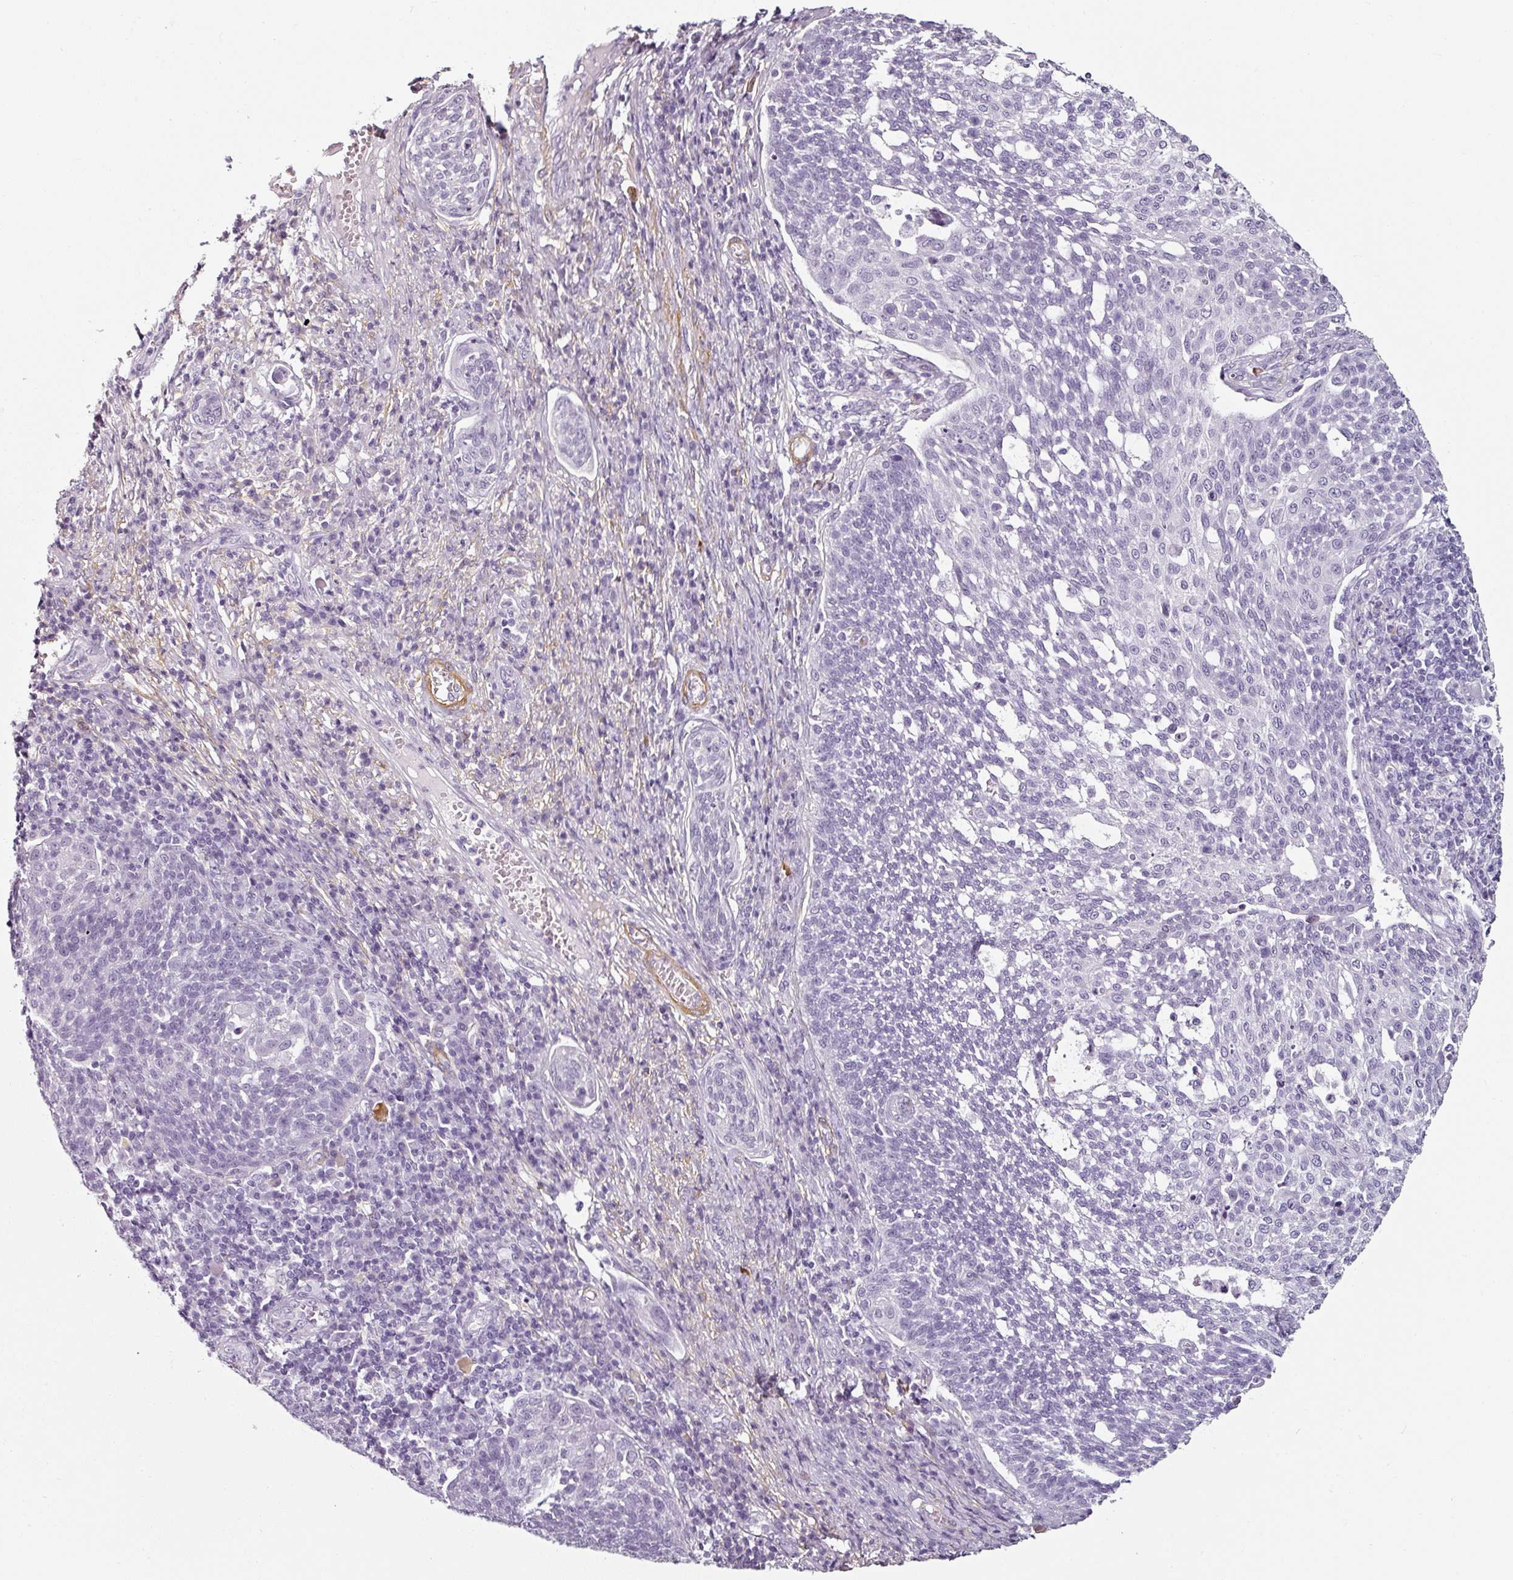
{"staining": {"intensity": "negative", "quantity": "none", "location": "none"}, "tissue": "cervical cancer", "cell_type": "Tumor cells", "image_type": "cancer", "snomed": [{"axis": "morphology", "description": "Squamous cell carcinoma, NOS"}, {"axis": "topography", "description": "Cervix"}], "caption": "Immunohistochemical staining of squamous cell carcinoma (cervical) displays no significant expression in tumor cells.", "gene": "CAP2", "patient": {"sex": "female", "age": 34}}